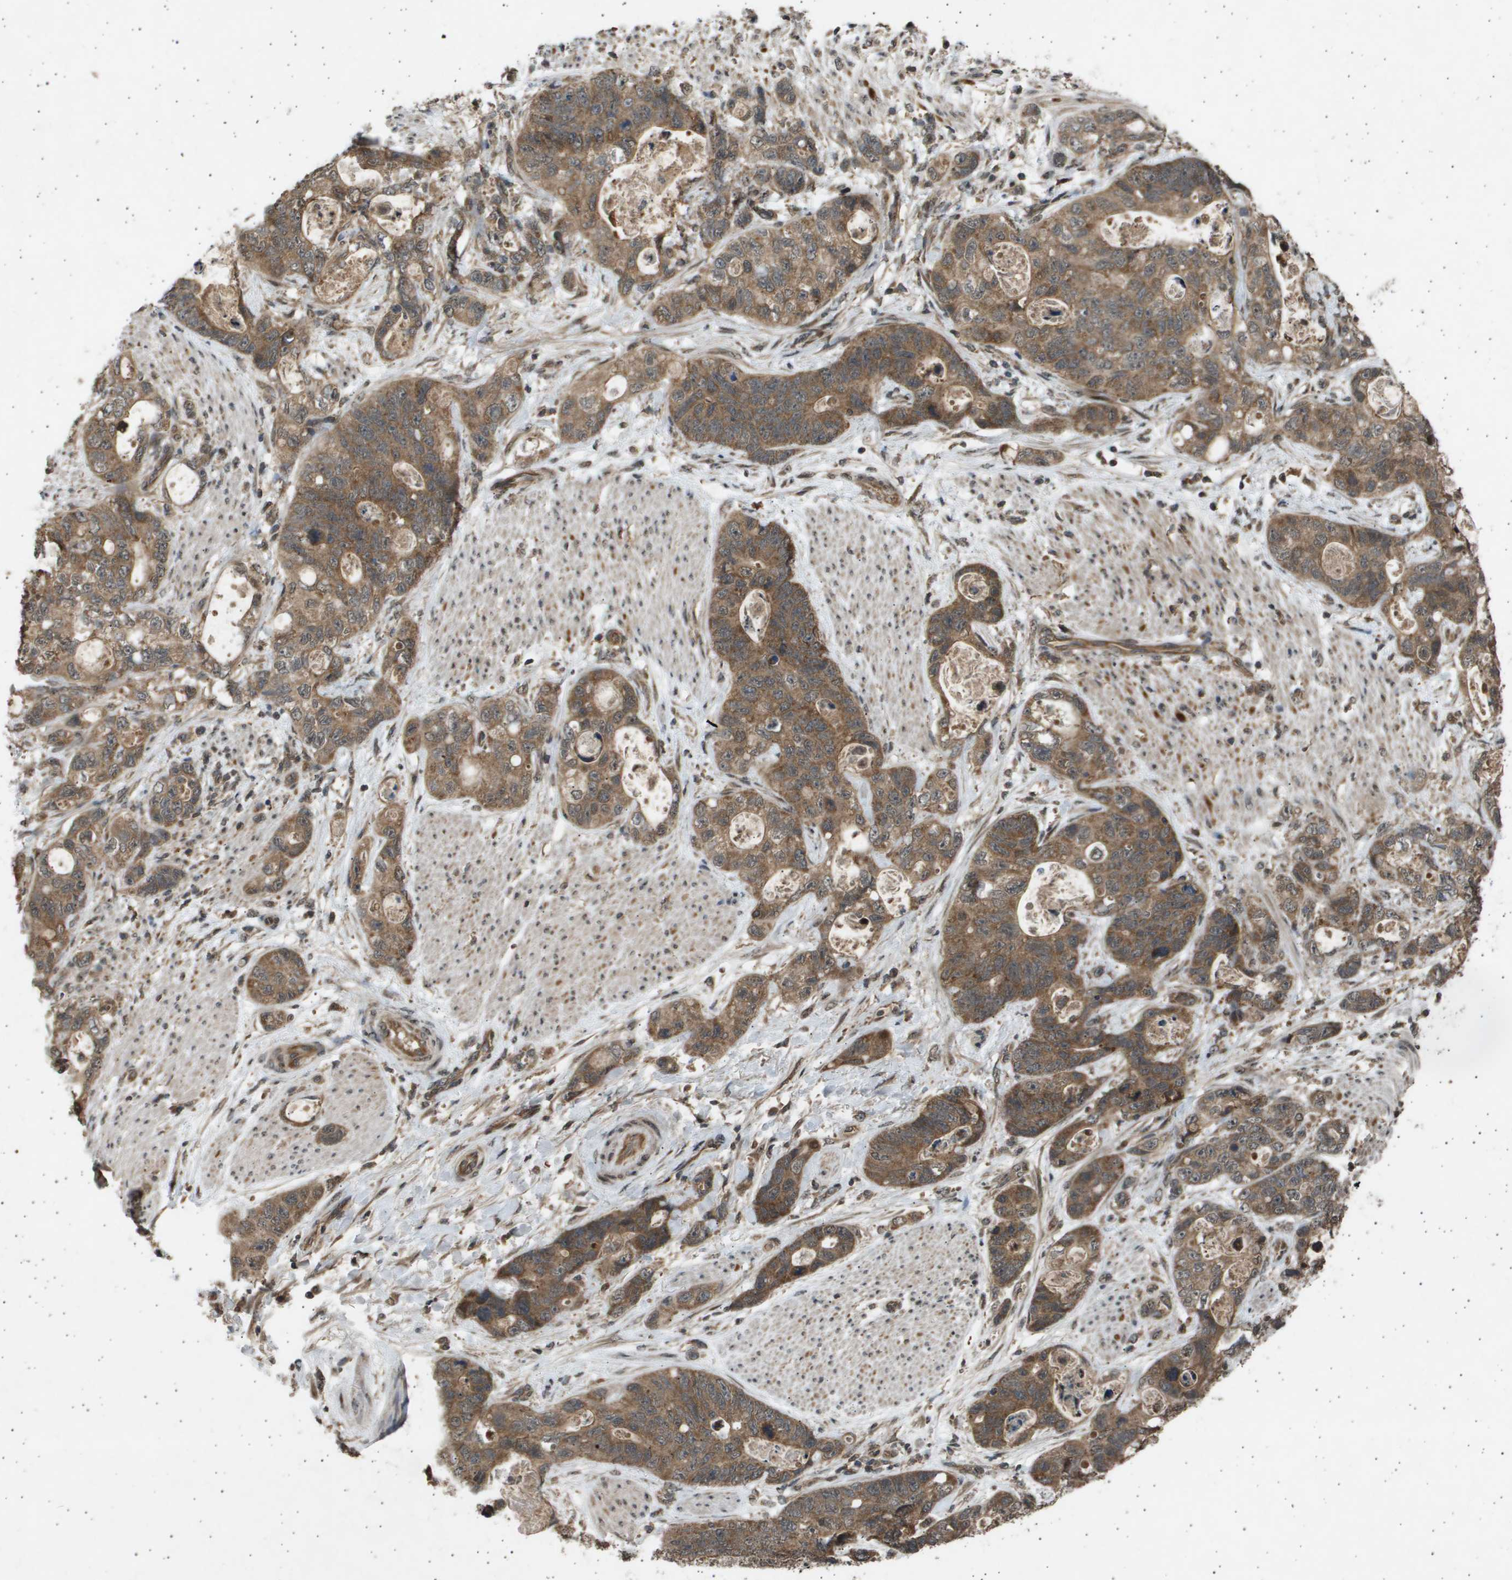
{"staining": {"intensity": "moderate", "quantity": ">75%", "location": "cytoplasmic/membranous"}, "tissue": "stomach cancer", "cell_type": "Tumor cells", "image_type": "cancer", "snomed": [{"axis": "morphology", "description": "Normal tissue, NOS"}, {"axis": "morphology", "description": "Adenocarcinoma, NOS"}, {"axis": "topography", "description": "Stomach"}], "caption": "IHC of human stomach cancer (adenocarcinoma) reveals medium levels of moderate cytoplasmic/membranous staining in about >75% of tumor cells.", "gene": "TNRC6A", "patient": {"sex": "female", "age": 89}}